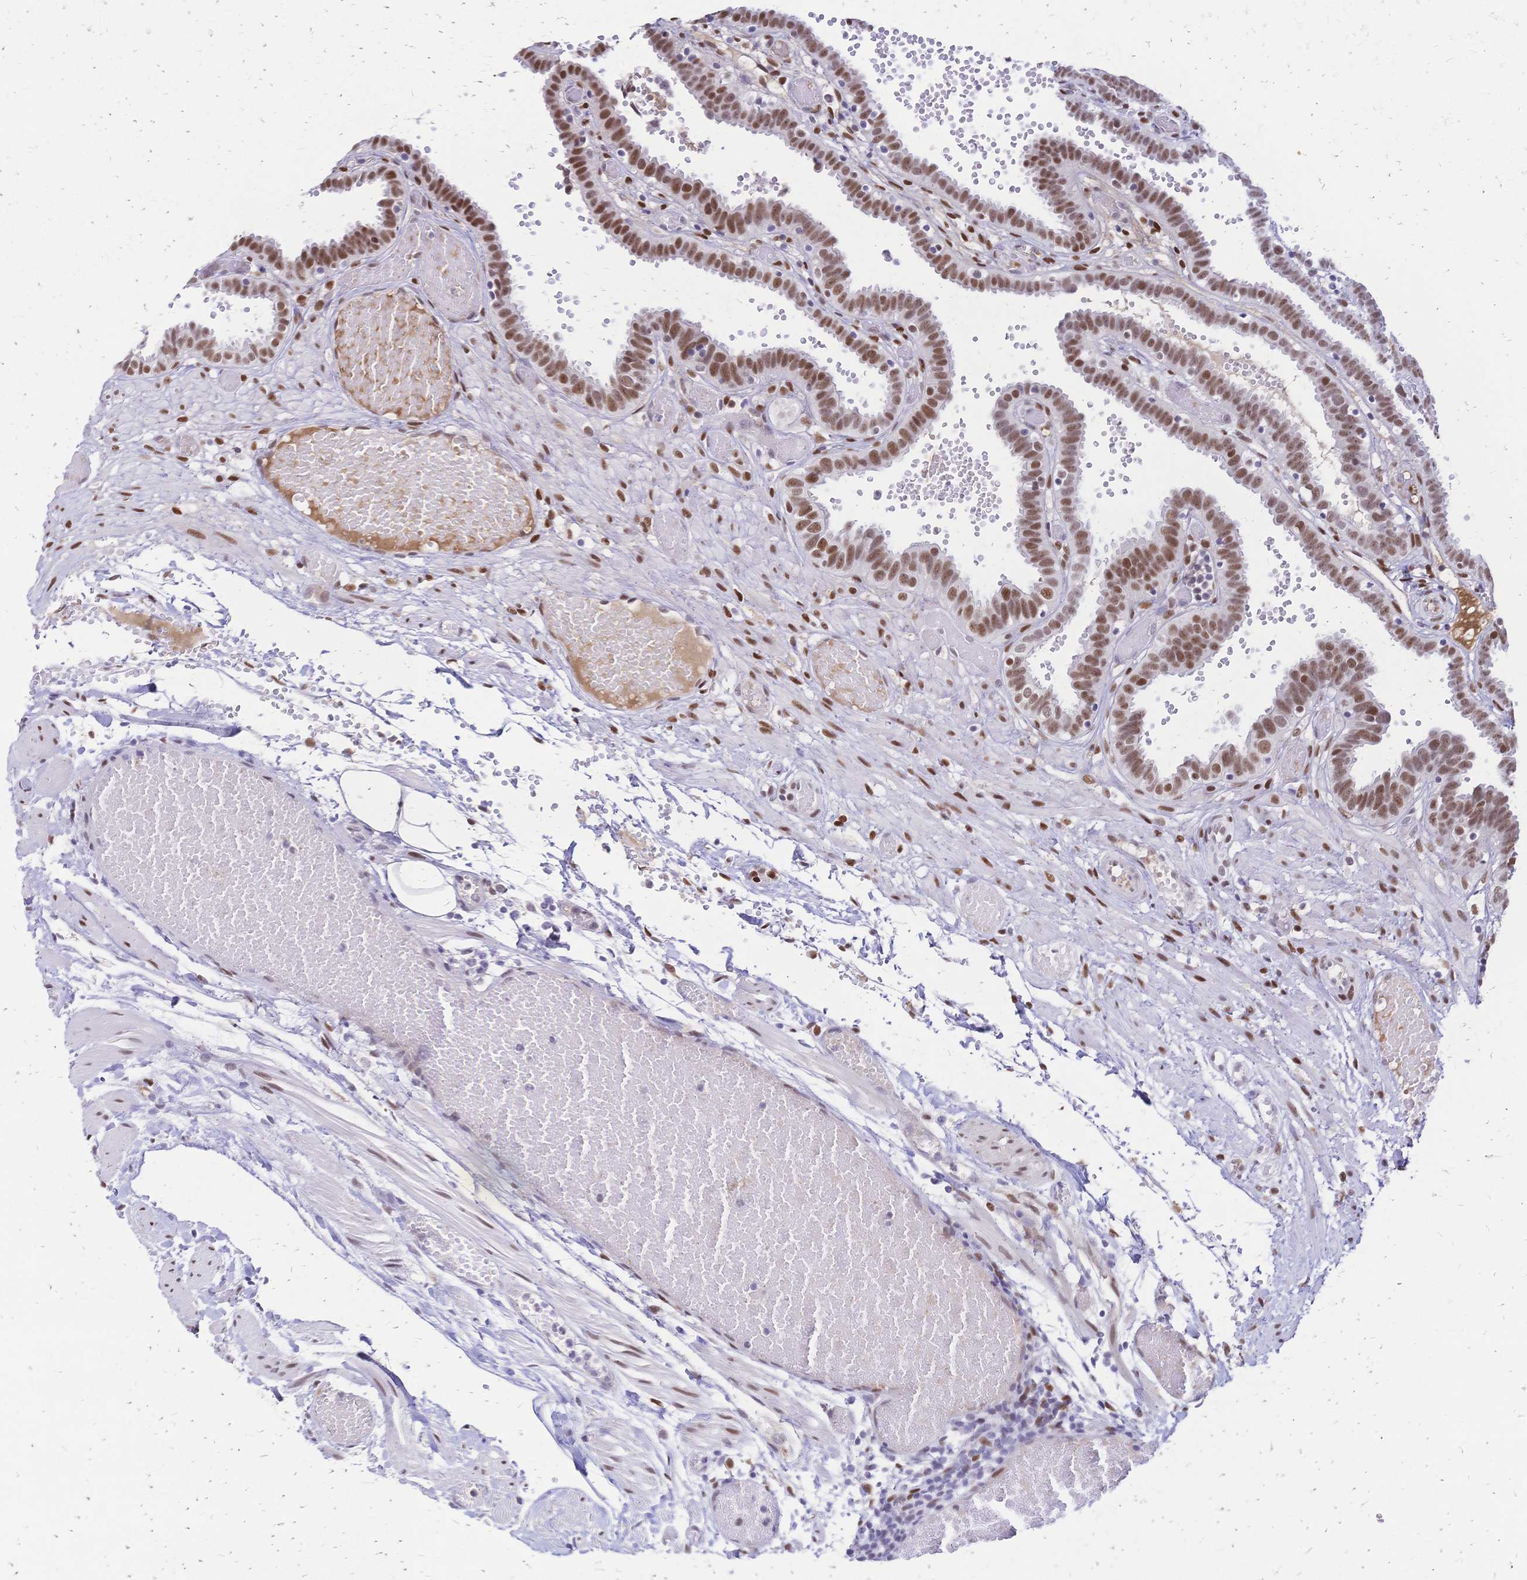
{"staining": {"intensity": "moderate", "quantity": ">75%", "location": "nuclear"}, "tissue": "fallopian tube", "cell_type": "Glandular cells", "image_type": "normal", "snomed": [{"axis": "morphology", "description": "Normal tissue, NOS"}, {"axis": "topography", "description": "Fallopian tube"}], "caption": "Immunohistochemistry of benign fallopian tube displays medium levels of moderate nuclear staining in approximately >75% of glandular cells.", "gene": "NFIC", "patient": {"sex": "female", "age": 37}}